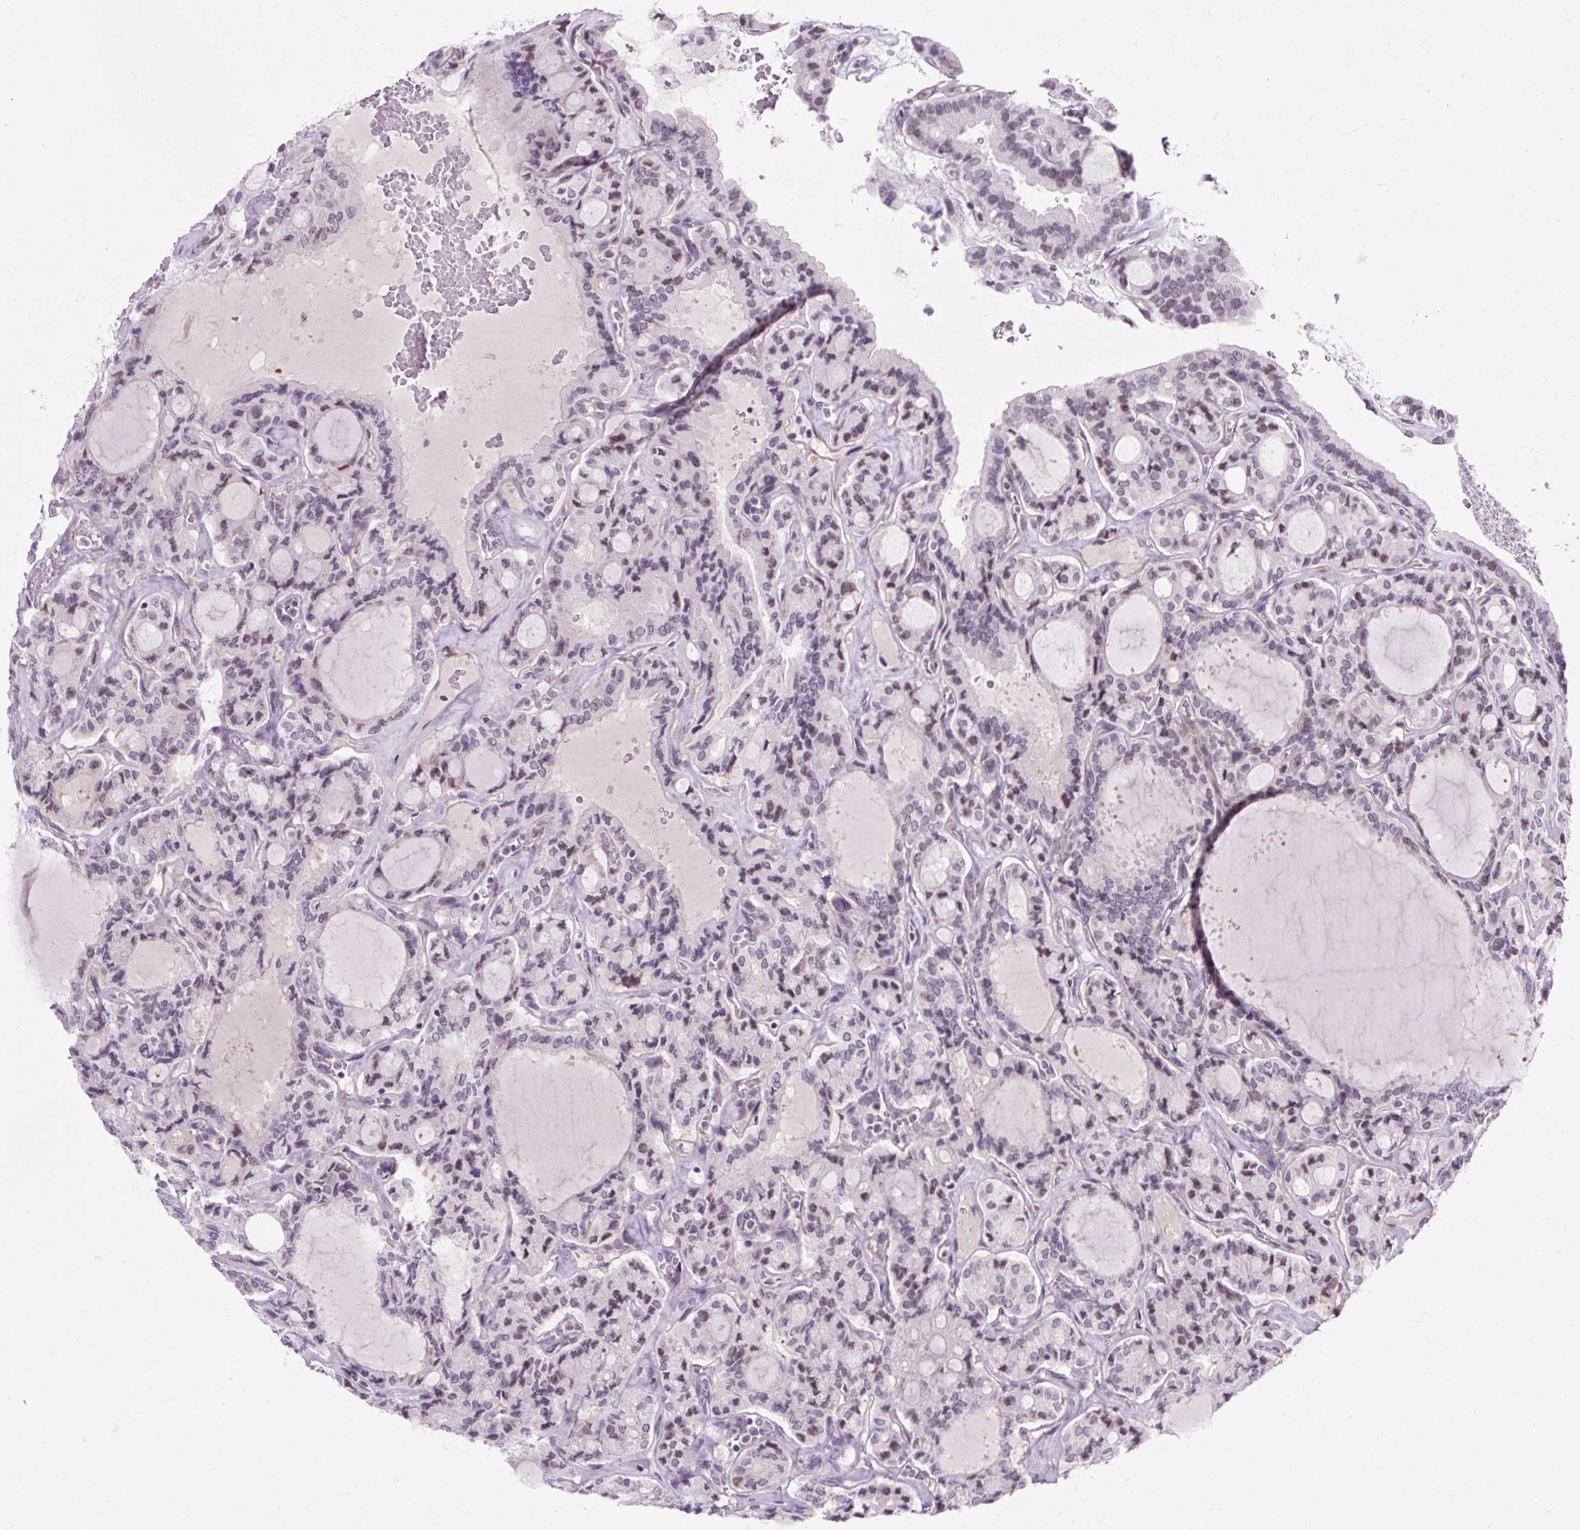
{"staining": {"intensity": "weak", "quantity": "<25%", "location": "nuclear"}, "tissue": "thyroid cancer", "cell_type": "Tumor cells", "image_type": "cancer", "snomed": [{"axis": "morphology", "description": "Papillary adenocarcinoma, NOS"}, {"axis": "topography", "description": "Thyroid gland"}], "caption": "An immunohistochemistry micrograph of thyroid cancer (papillary adenocarcinoma) is shown. There is no staining in tumor cells of thyroid cancer (papillary adenocarcinoma).", "gene": "ZNF35", "patient": {"sex": "male", "age": 87}}